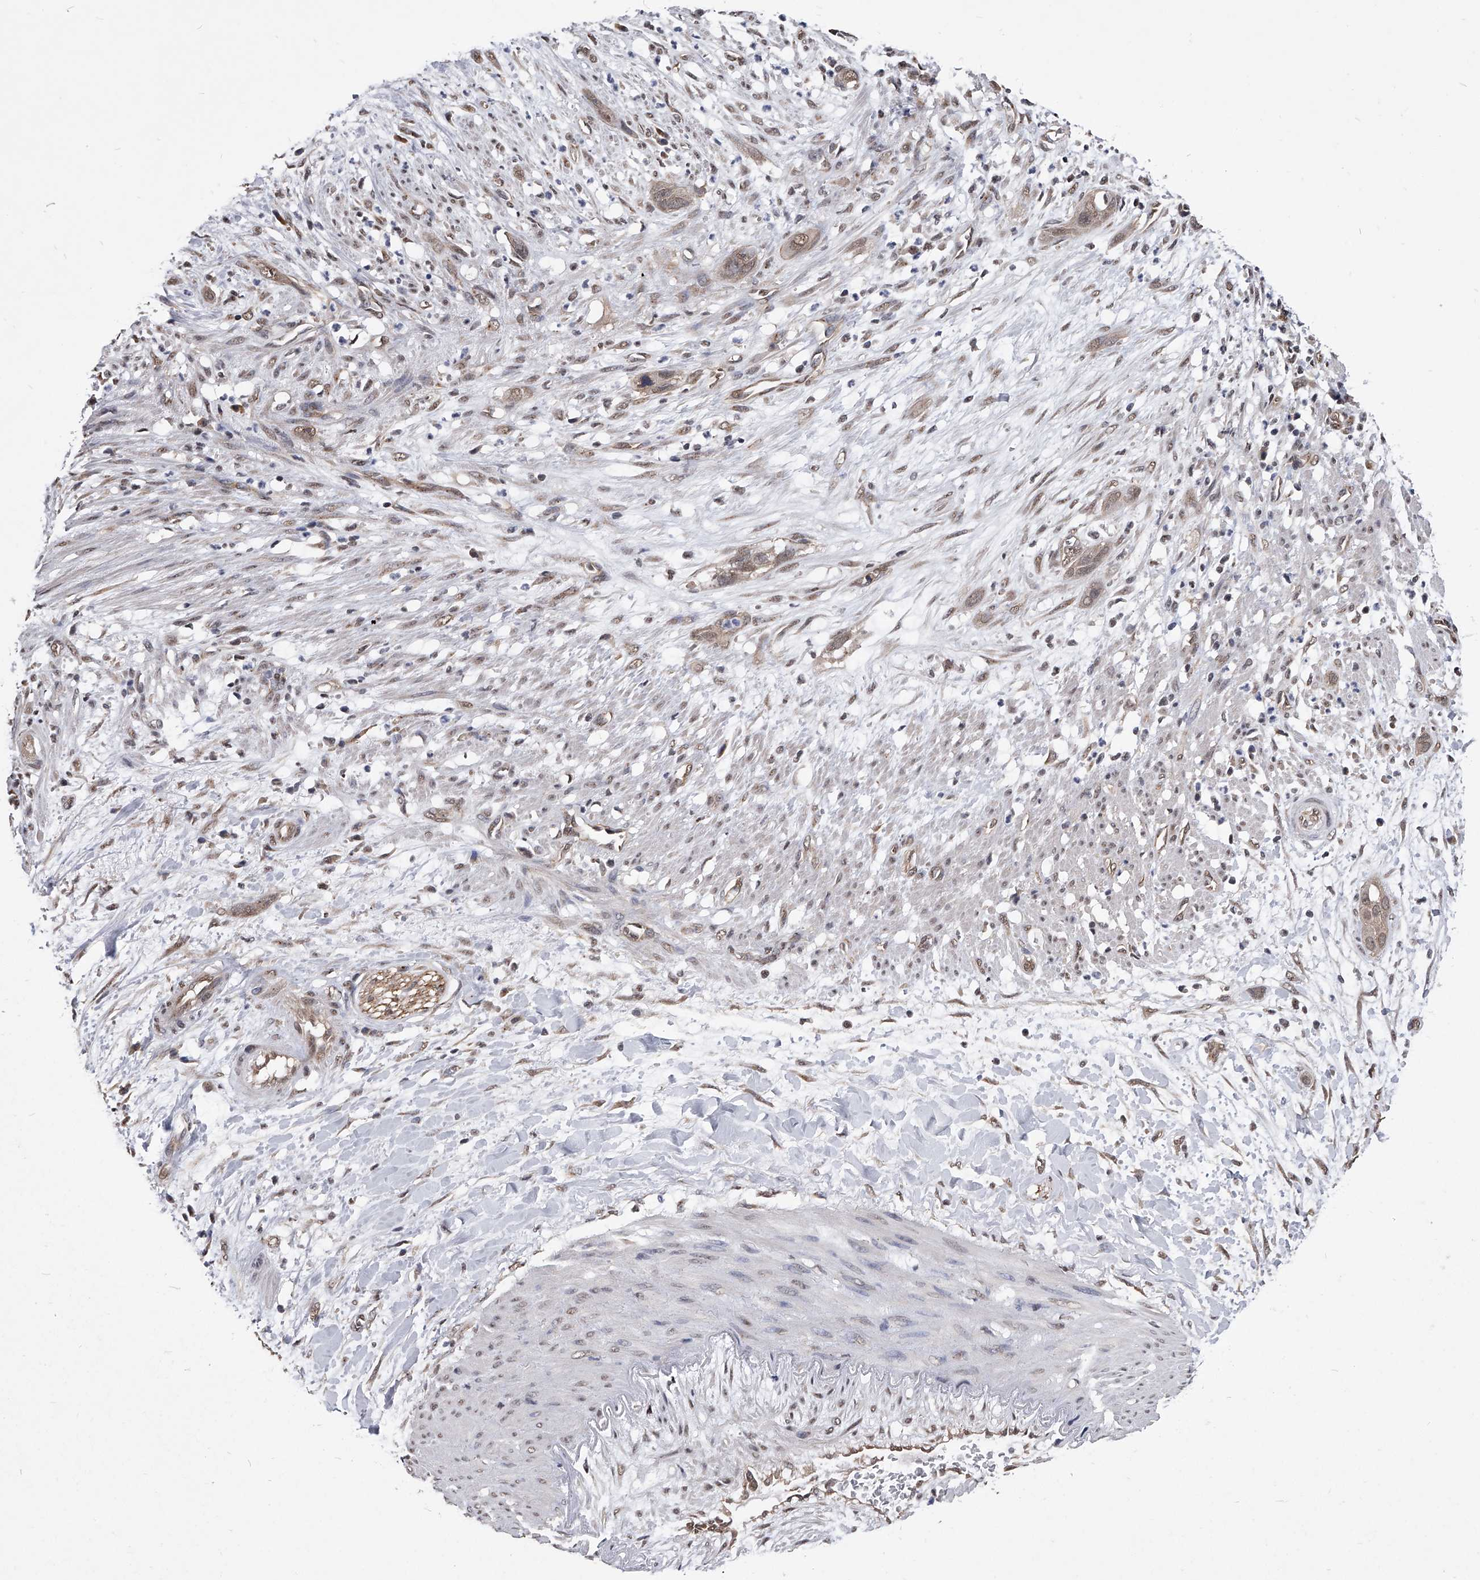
{"staining": {"intensity": "weak", "quantity": ">75%", "location": "nuclear"}, "tissue": "pancreatic cancer", "cell_type": "Tumor cells", "image_type": "cancer", "snomed": [{"axis": "morphology", "description": "Adenocarcinoma, NOS"}, {"axis": "topography", "description": "Pancreas"}], "caption": "High-magnification brightfield microscopy of pancreatic adenocarcinoma stained with DAB (brown) and counterstained with hematoxylin (blue). tumor cells exhibit weak nuclear expression is seen in approximately>75% of cells.", "gene": "ZNF76", "patient": {"sex": "female", "age": 60}}